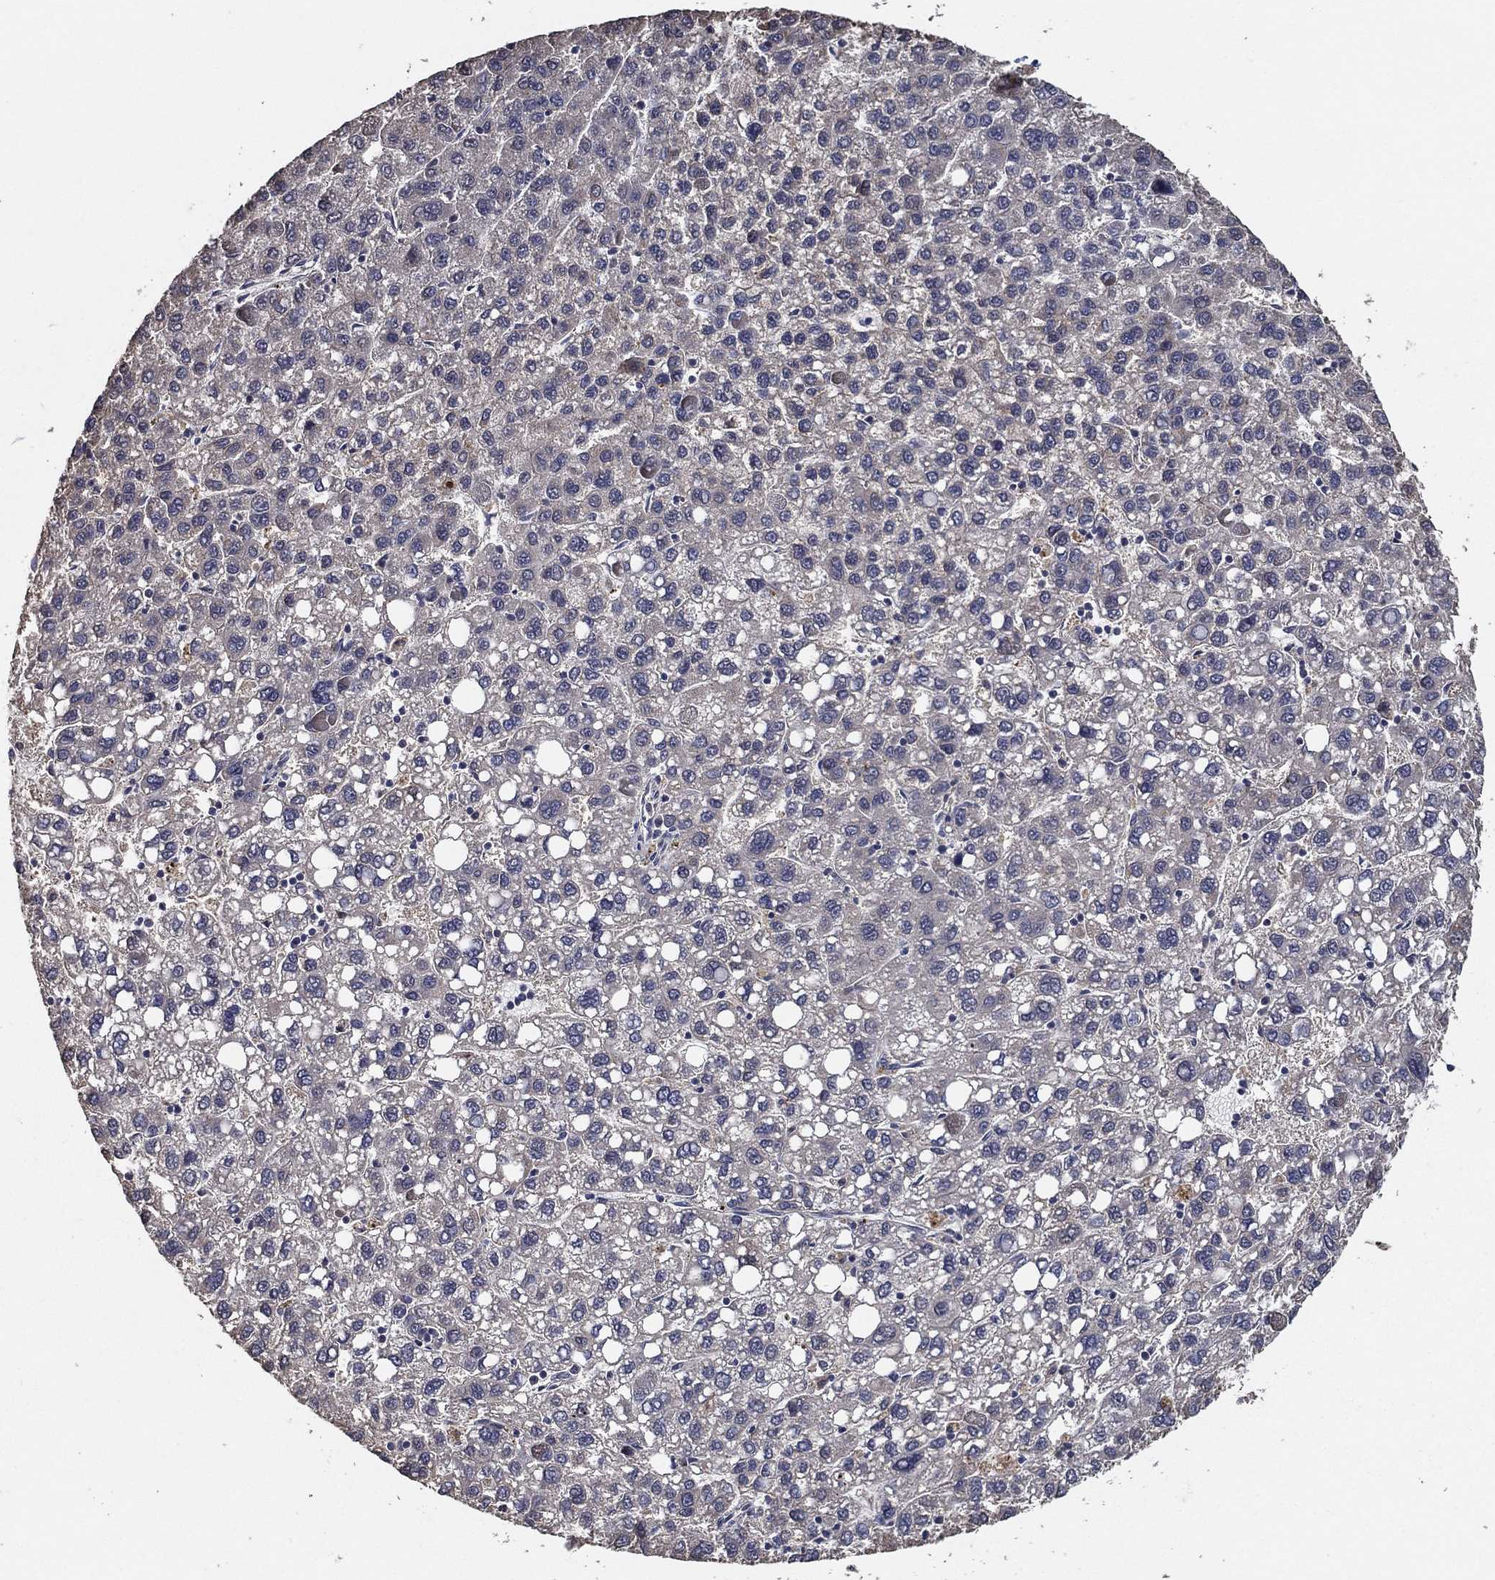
{"staining": {"intensity": "negative", "quantity": "none", "location": "none"}, "tissue": "liver cancer", "cell_type": "Tumor cells", "image_type": "cancer", "snomed": [{"axis": "morphology", "description": "Carcinoma, Hepatocellular, NOS"}, {"axis": "topography", "description": "Liver"}], "caption": "DAB (3,3'-diaminobenzidine) immunohistochemical staining of liver hepatocellular carcinoma shows no significant positivity in tumor cells.", "gene": "PCNT", "patient": {"sex": "female", "age": 82}}